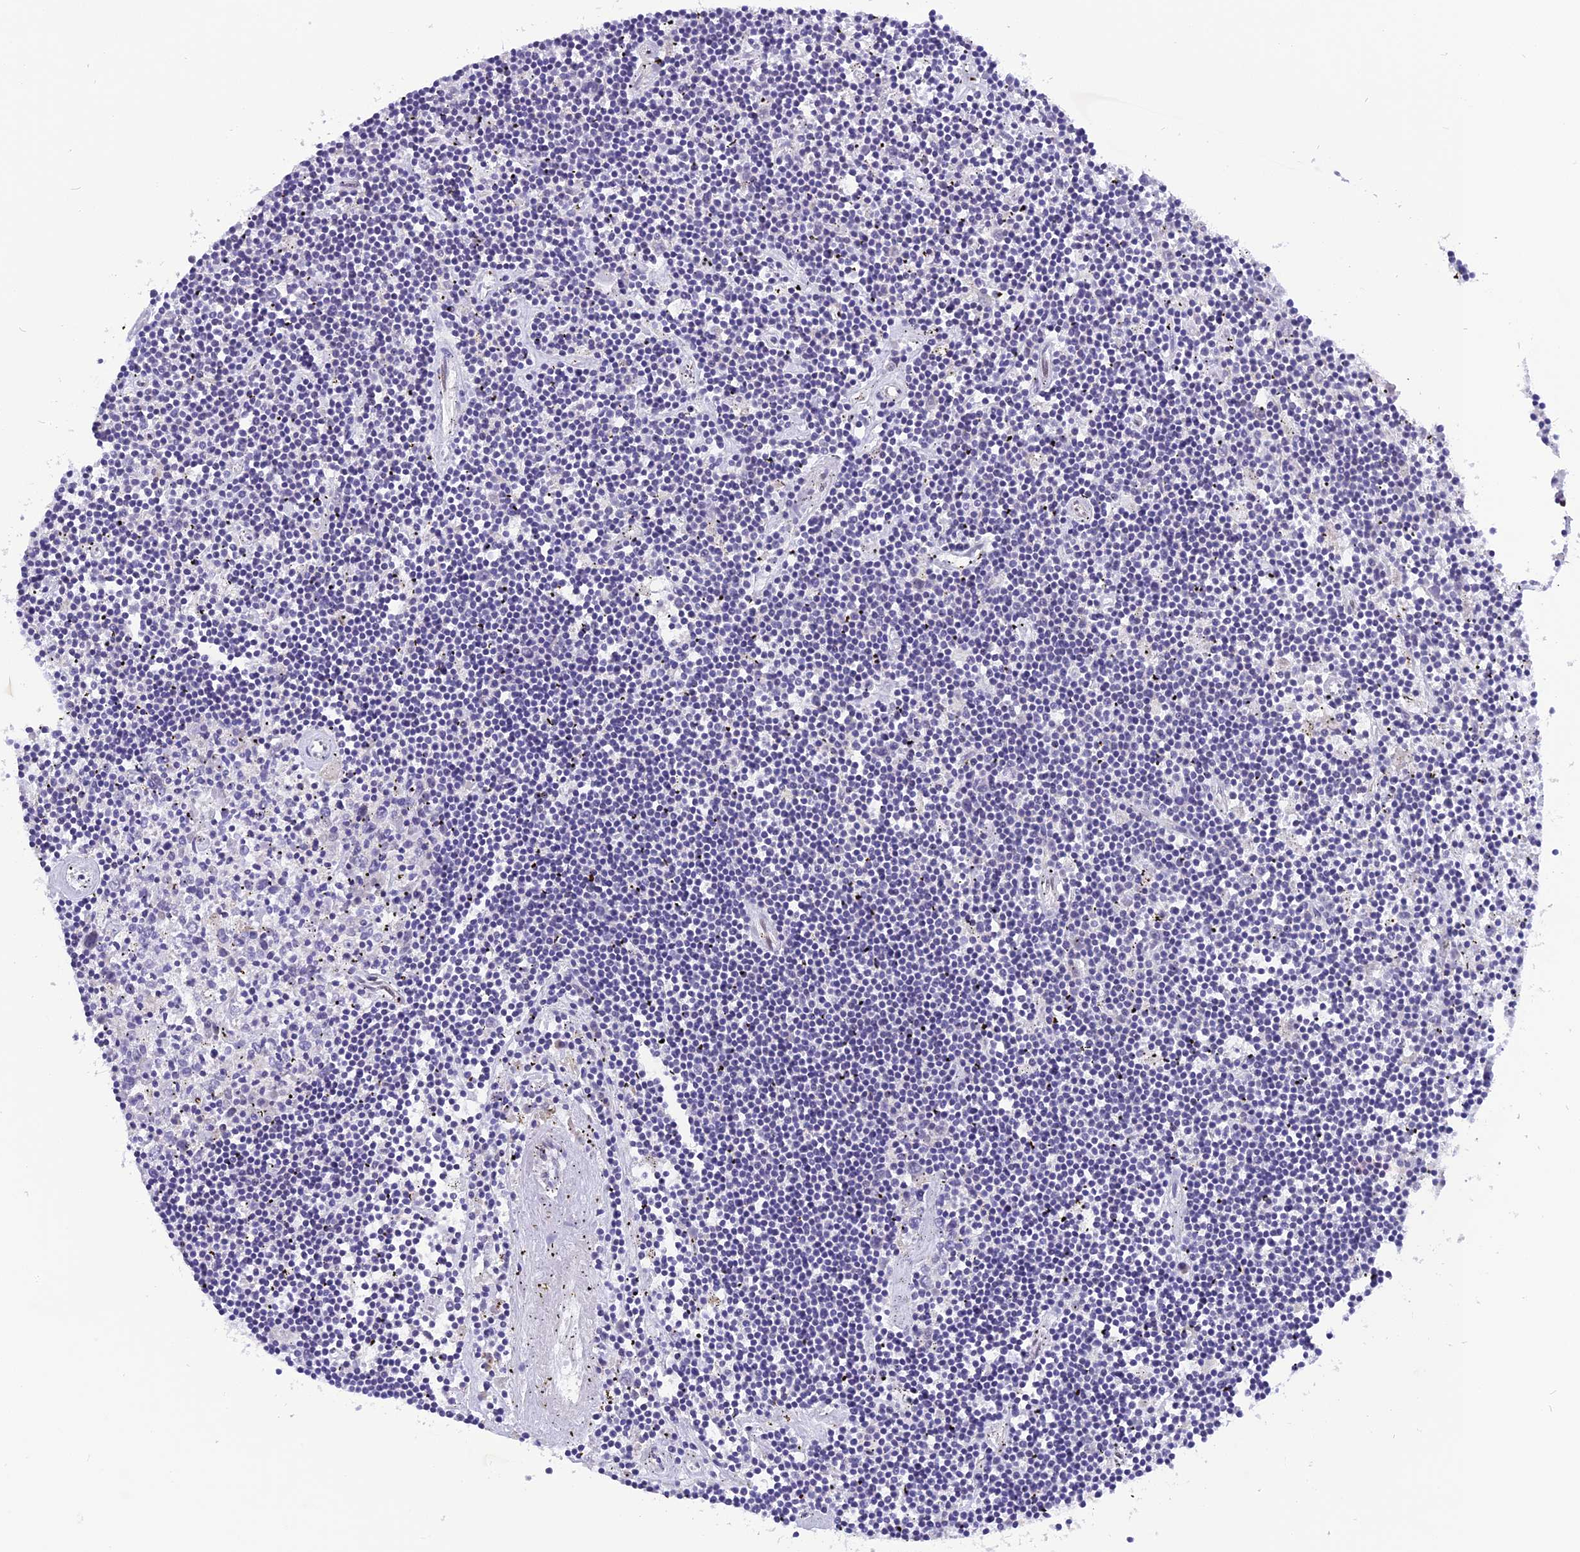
{"staining": {"intensity": "negative", "quantity": "none", "location": "none"}, "tissue": "lymphoma", "cell_type": "Tumor cells", "image_type": "cancer", "snomed": [{"axis": "morphology", "description": "Malignant lymphoma, non-Hodgkin's type, Low grade"}, {"axis": "topography", "description": "Spleen"}], "caption": "This is an IHC image of human malignant lymphoma, non-Hodgkin's type (low-grade). There is no positivity in tumor cells.", "gene": "IRF2BP1", "patient": {"sex": "male", "age": 76}}